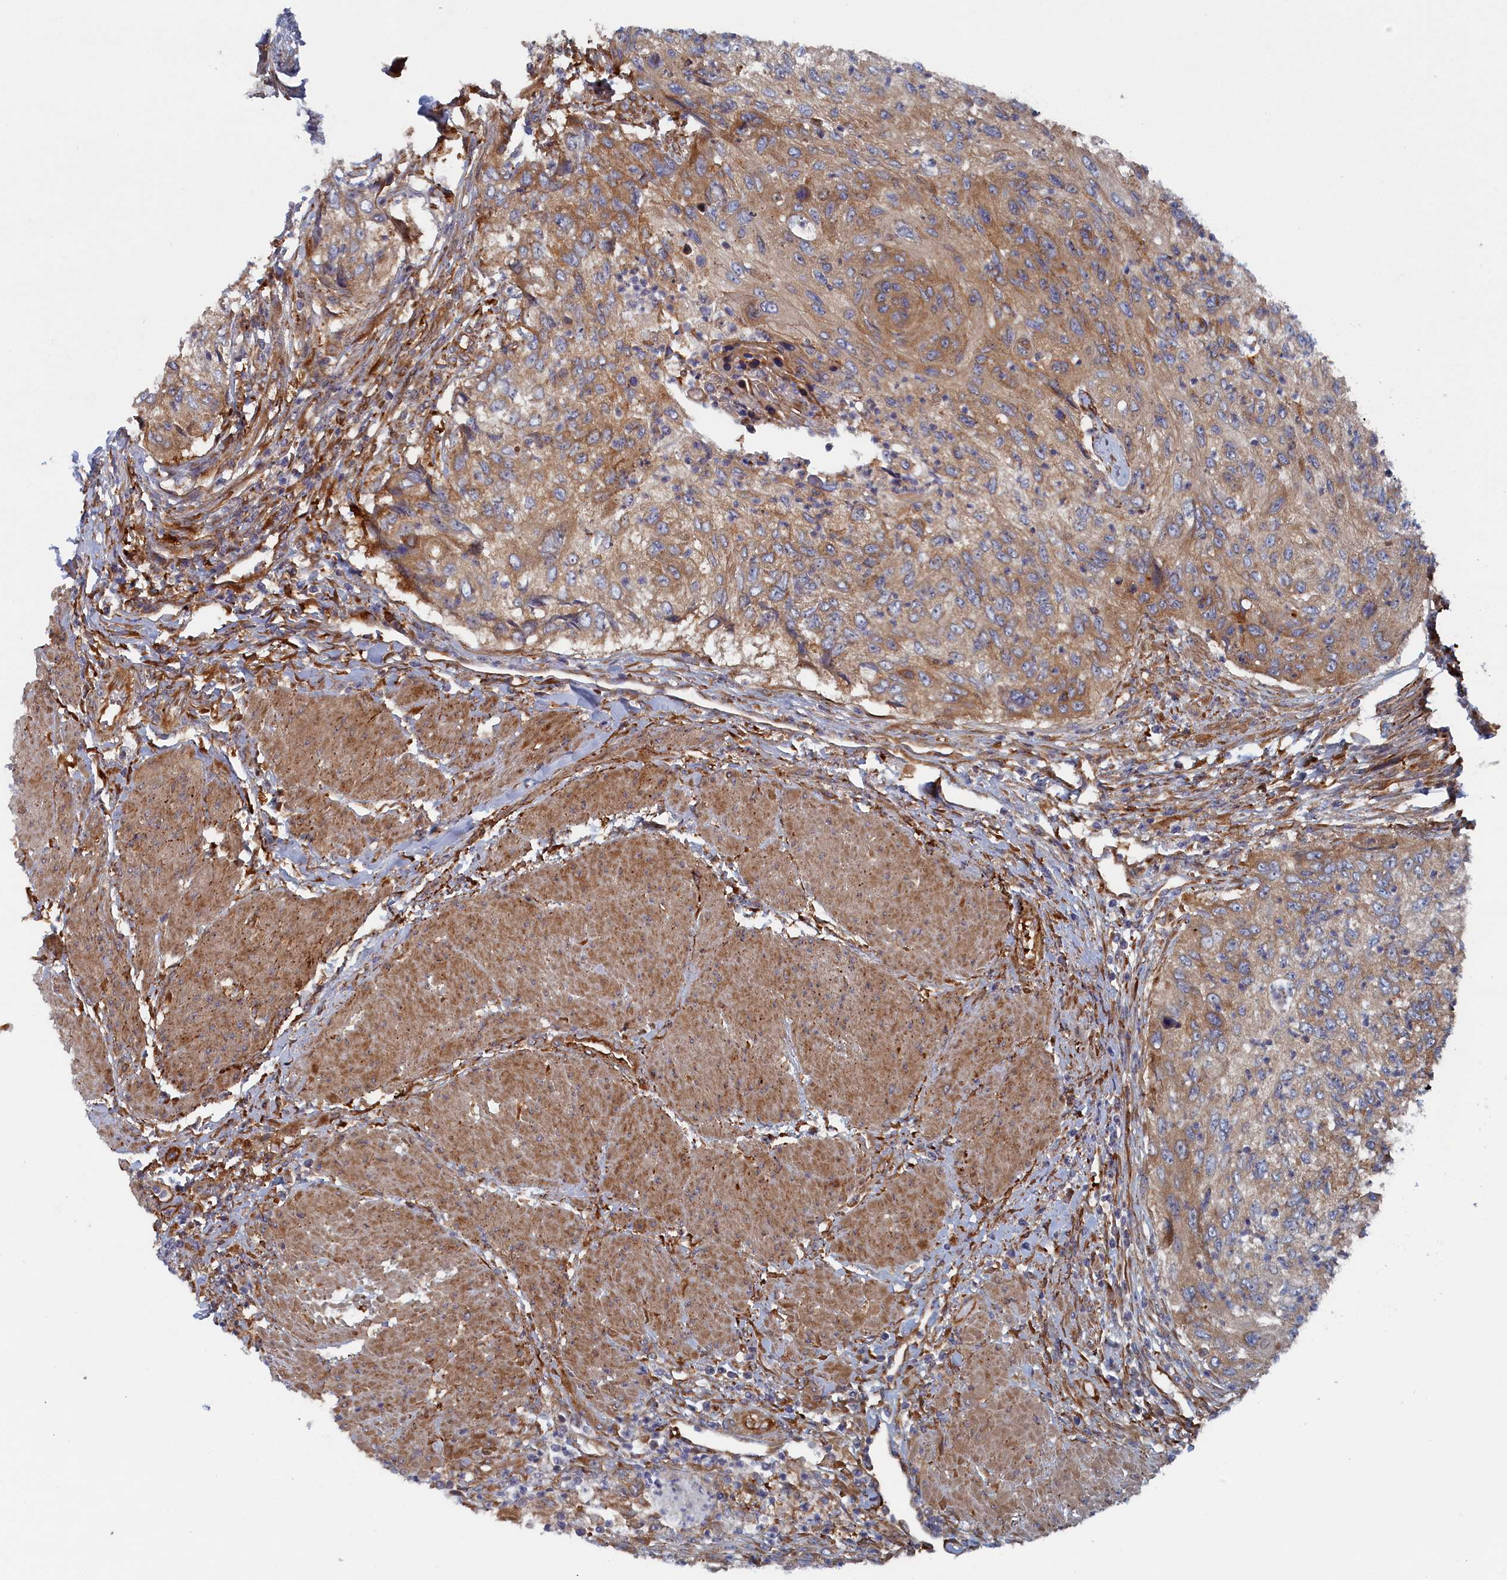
{"staining": {"intensity": "moderate", "quantity": "25%-75%", "location": "cytoplasmic/membranous"}, "tissue": "urothelial cancer", "cell_type": "Tumor cells", "image_type": "cancer", "snomed": [{"axis": "morphology", "description": "Urothelial carcinoma, High grade"}, {"axis": "topography", "description": "Urinary bladder"}], "caption": "Human urothelial cancer stained with a brown dye exhibits moderate cytoplasmic/membranous positive positivity in approximately 25%-75% of tumor cells.", "gene": "TMEM196", "patient": {"sex": "female", "age": 60}}